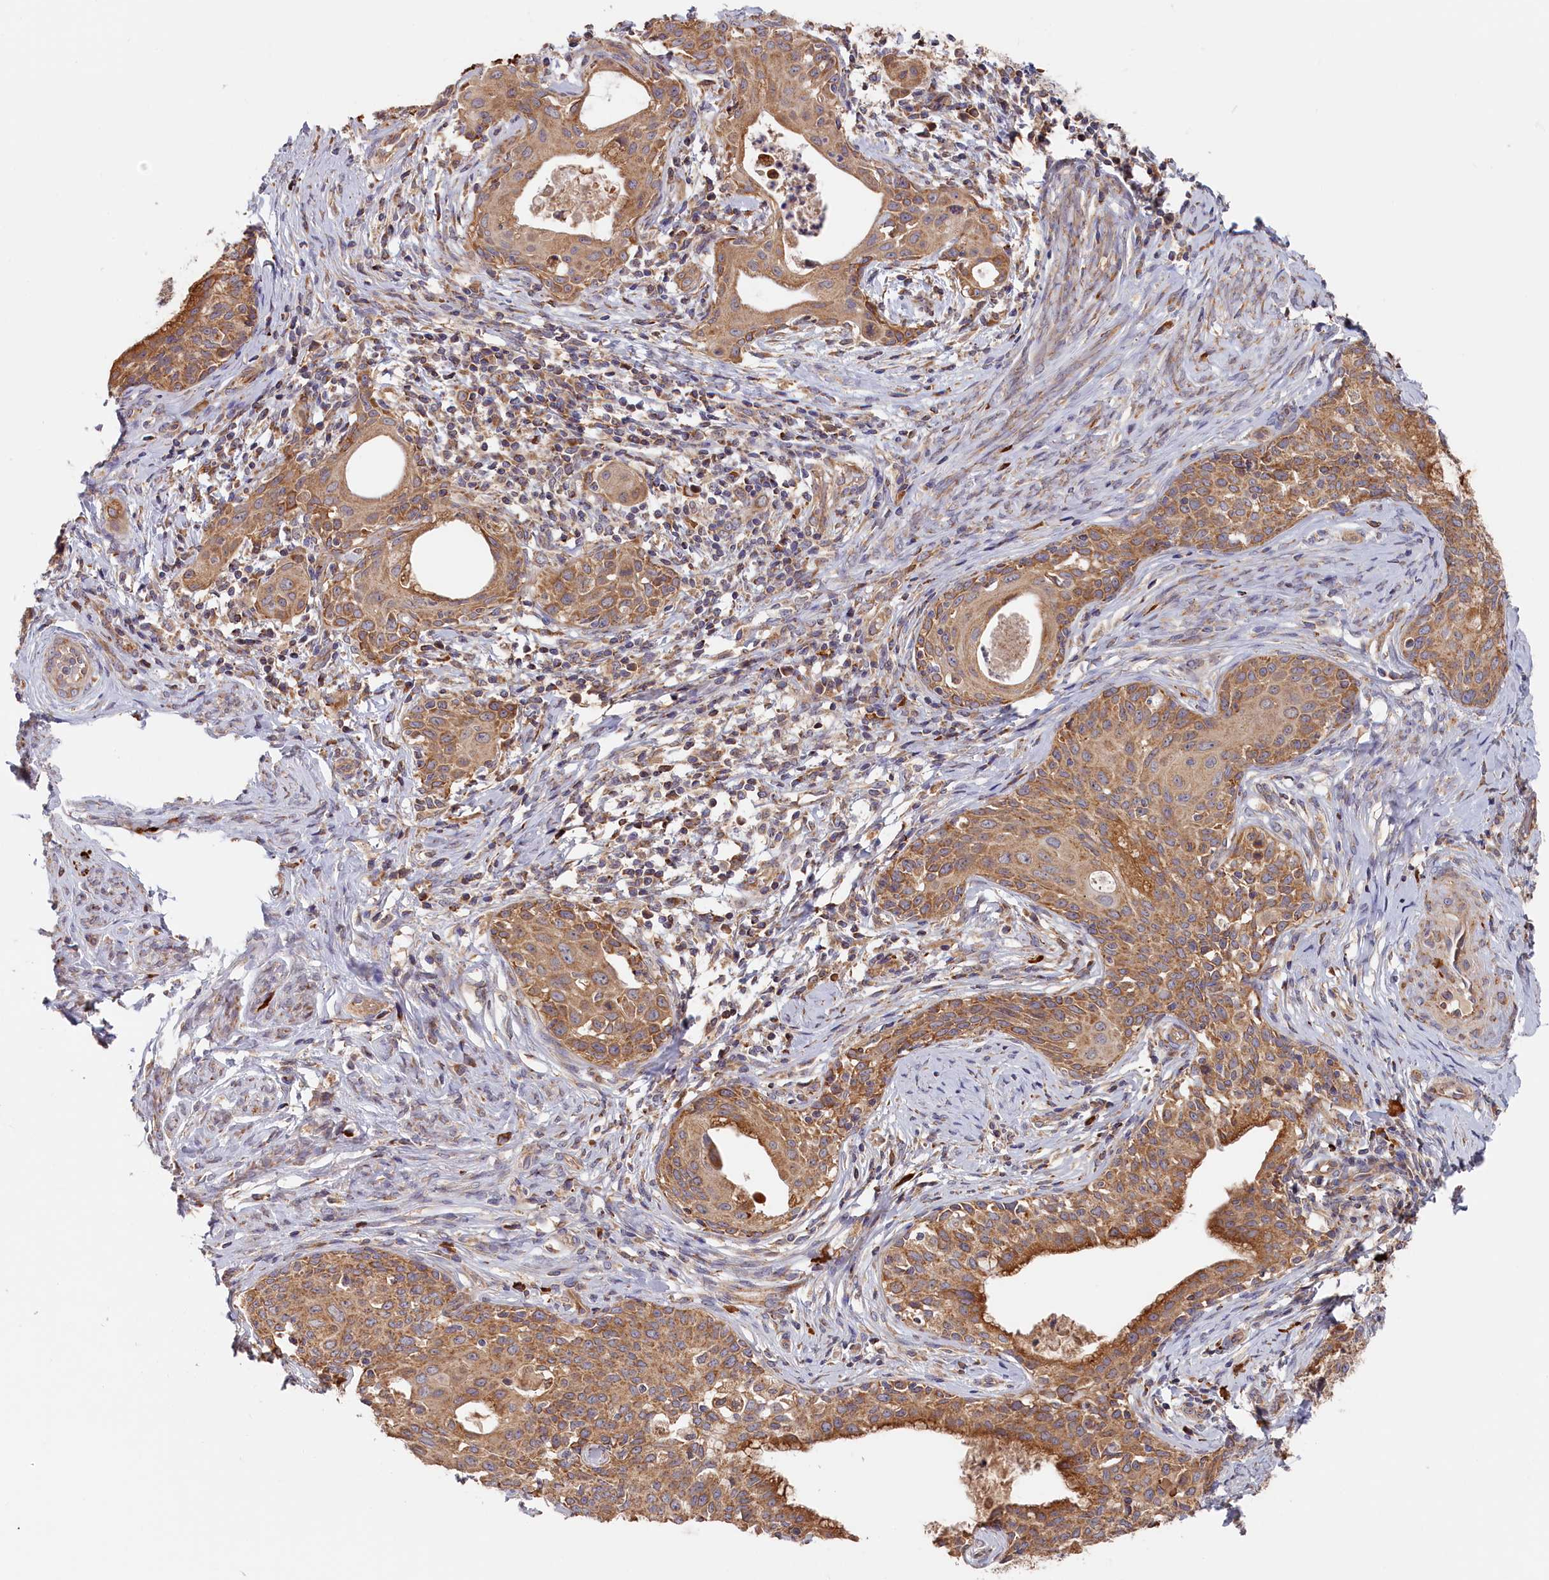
{"staining": {"intensity": "moderate", "quantity": ">75%", "location": "cytoplasmic/membranous"}, "tissue": "cervical cancer", "cell_type": "Tumor cells", "image_type": "cancer", "snomed": [{"axis": "morphology", "description": "Squamous cell carcinoma, NOS"}, {"axis": "morphology", "description": "Adenocarcinoma, NOS"}, {"axis": "topography", "description": "Cervix"}], "caption": "The image exhibits a brown stain indicating the presence of a protein in the cytoplasmic/membranous of tumor cells in cervical cancer (squamous cell carcinoma). (Brightfield microscopy of DAB IHC at high magnification).", "gene": "CEP44", "patient": {"sex": "female", "age": 52}}